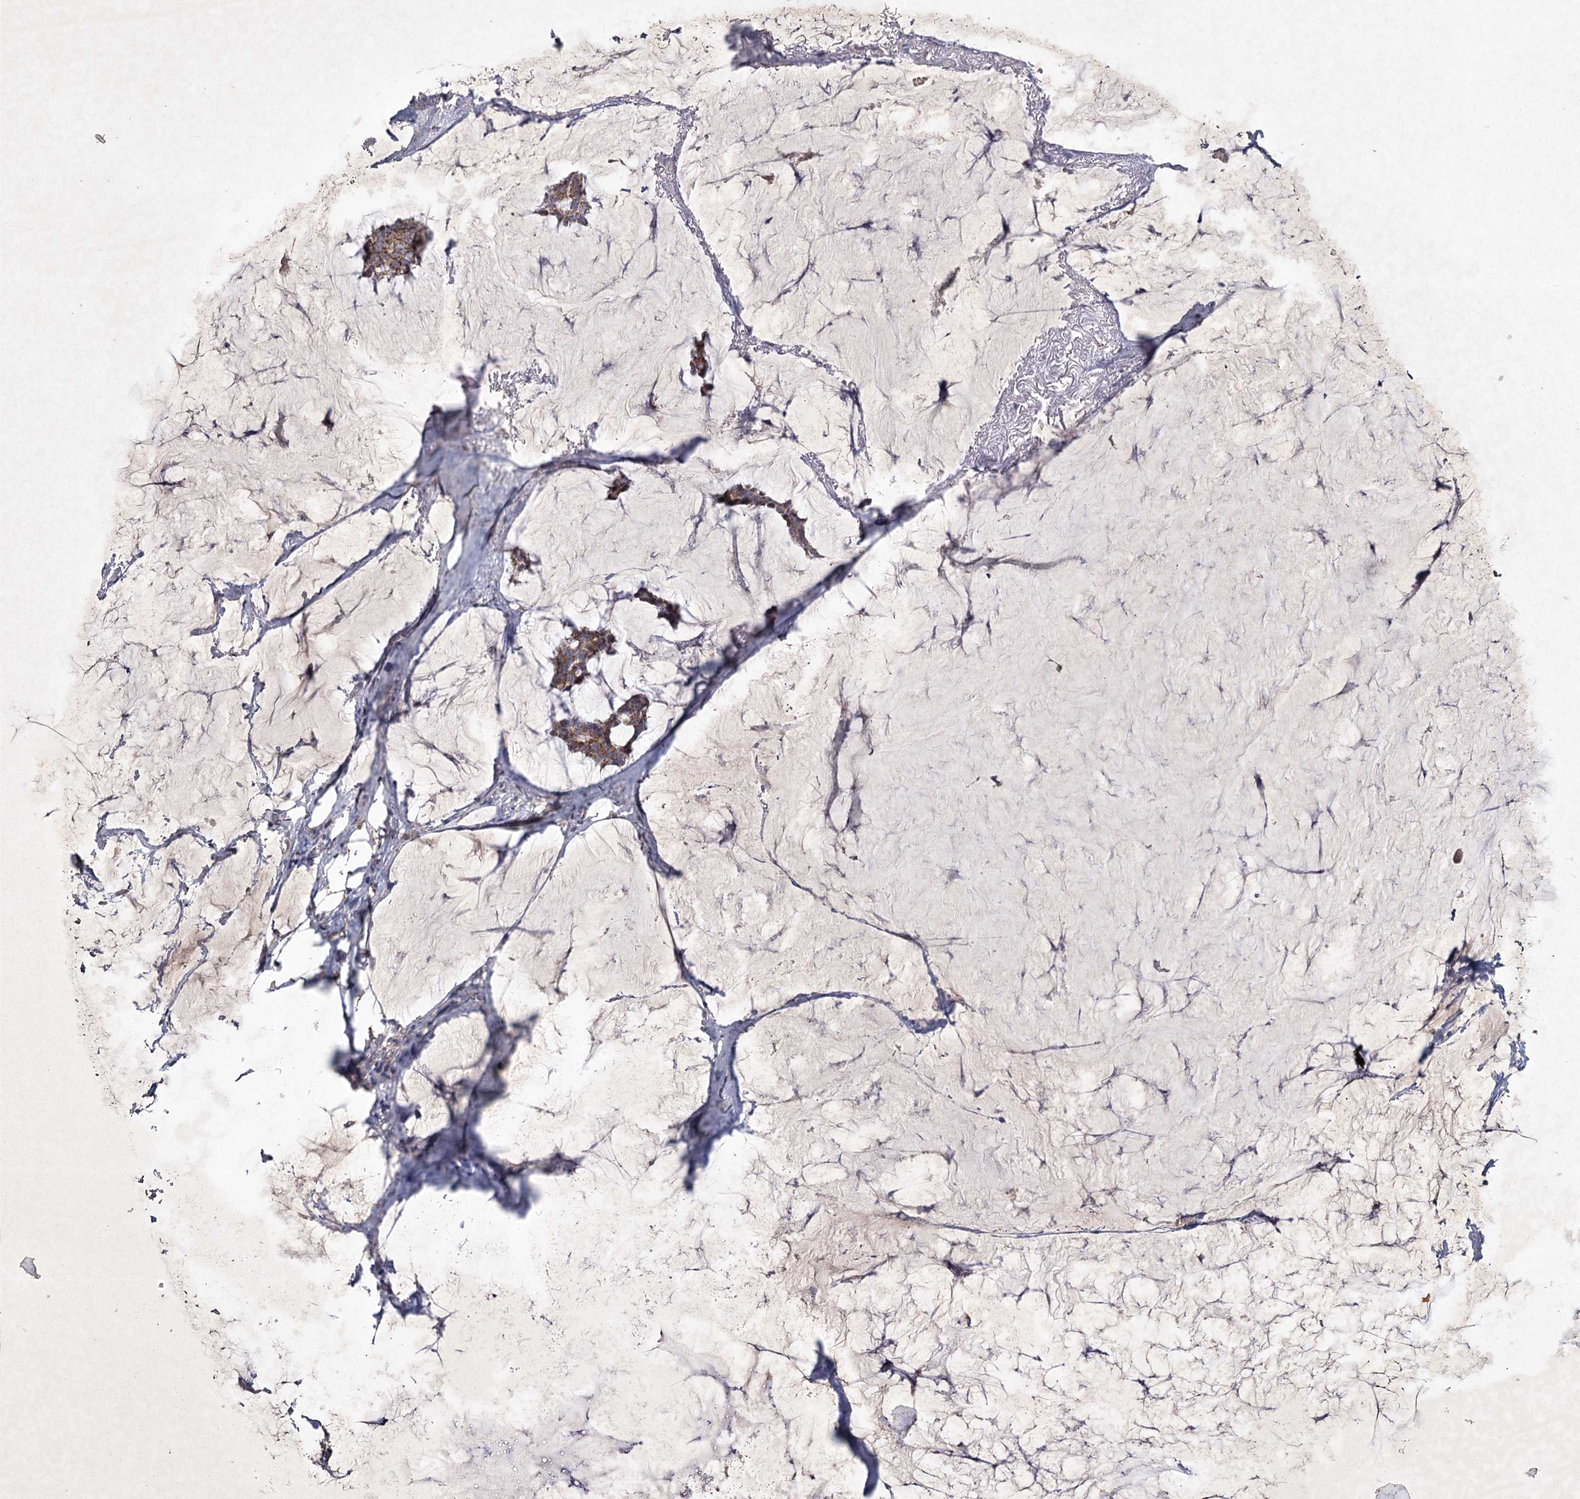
{"staining": {"intensity": "moderate", "quantity": ">75%", "location": "cytoplasmic/membranous"}, "tissue": "breast cancer", "cell_type": "Tumor cells", "image_type": "cancer", "snomed": [{"axis": "morphology", "description": "Duct carcinoma"}, {"axis": "topography", "description": "Breast"}], "caption": "Immunohistochemistry histopathology image of neoplastic tissue: human breast cancer stained using immunohistochemistry exhibits medium levels of moderate protein expression localized specifically in the cytoplasmic/membranous of tumor cells, appearing as a cytoplasmic/membranous brown color.", "gene": "MRPL44", "patient": {"sex": "female", "age": 93}}